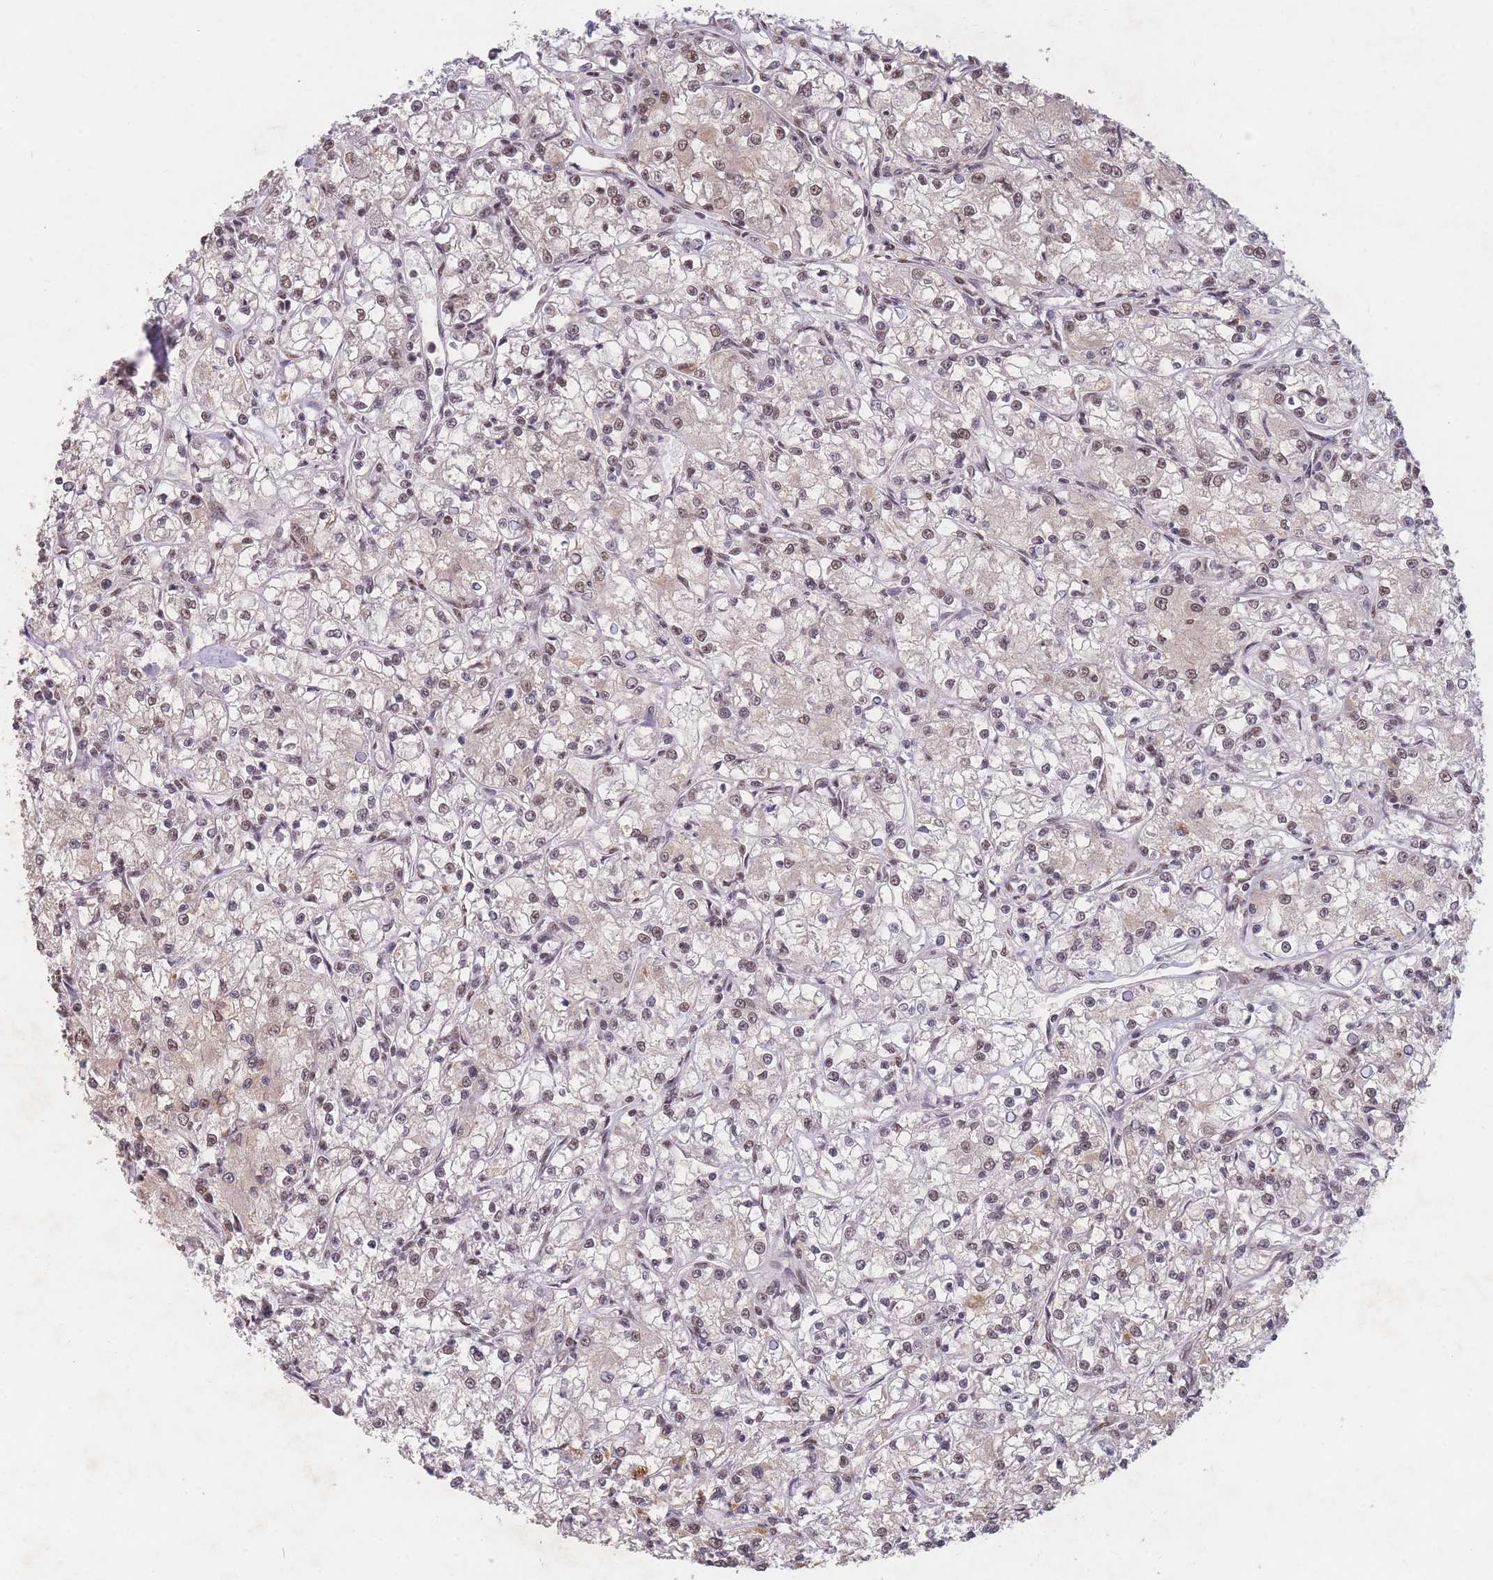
{"staining": {"intensity": "weak", "quantity": "25%-75%", "location": "nuclear"}, "tissue": "renal cancer", "cell_type": "Tumor cells", "image_type": "cancer", "snomed": [{"axis": "morphology", "description": "Adenocarcinoma, NOS"}, {"axis": "topography", "description": "Kidney"}], "caption": "Immunohistochemical staining of adenocarcinoma (renal) displays weak nuclear protein expression in about 25%-75% of tumor cells.", "gene": "SNRPA1", "patient": {"sex": "female", "age": 59}}